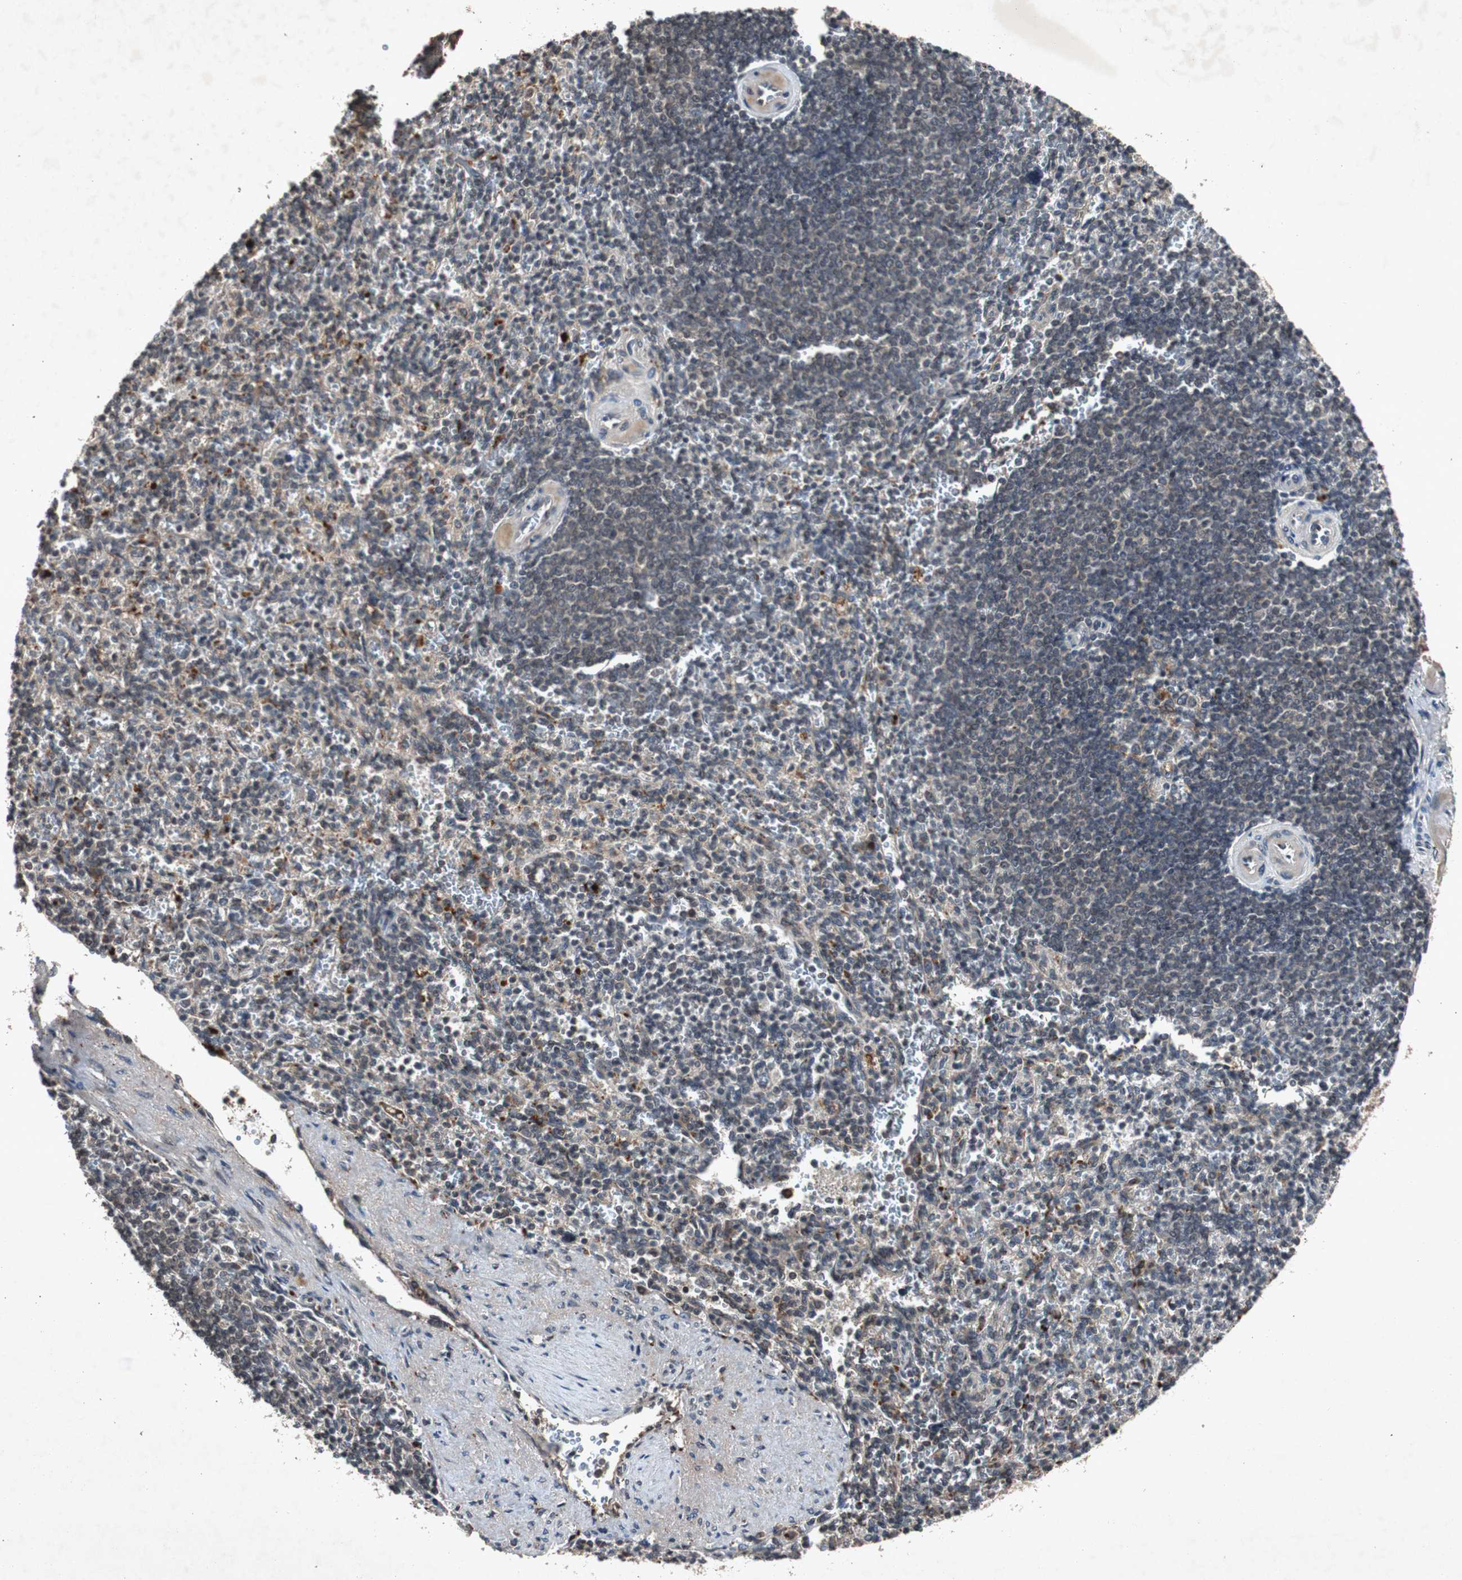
{"staining": {"intensity": "moderate", "quantity": ">75%", "location": "cytoplasmic/membranous"}, "tissue": "spleen", "cell_type": "Cells in red pulp", "image_type": "normal", "snomed": [{"axis": "morphology", "description": "Normal tissue, NOS"}, {"axis": "topography", "description": "Spleen"}], "caption": "The immunohistochemical stain highlights moderate cytoplasmic/membranous positivity in cells in red pulp of benign spleen. (DAB IHC with brightfield microscopy, high magnification).", "gene": "SLIT2", "patient": {"sex": "female", "age": 74}}